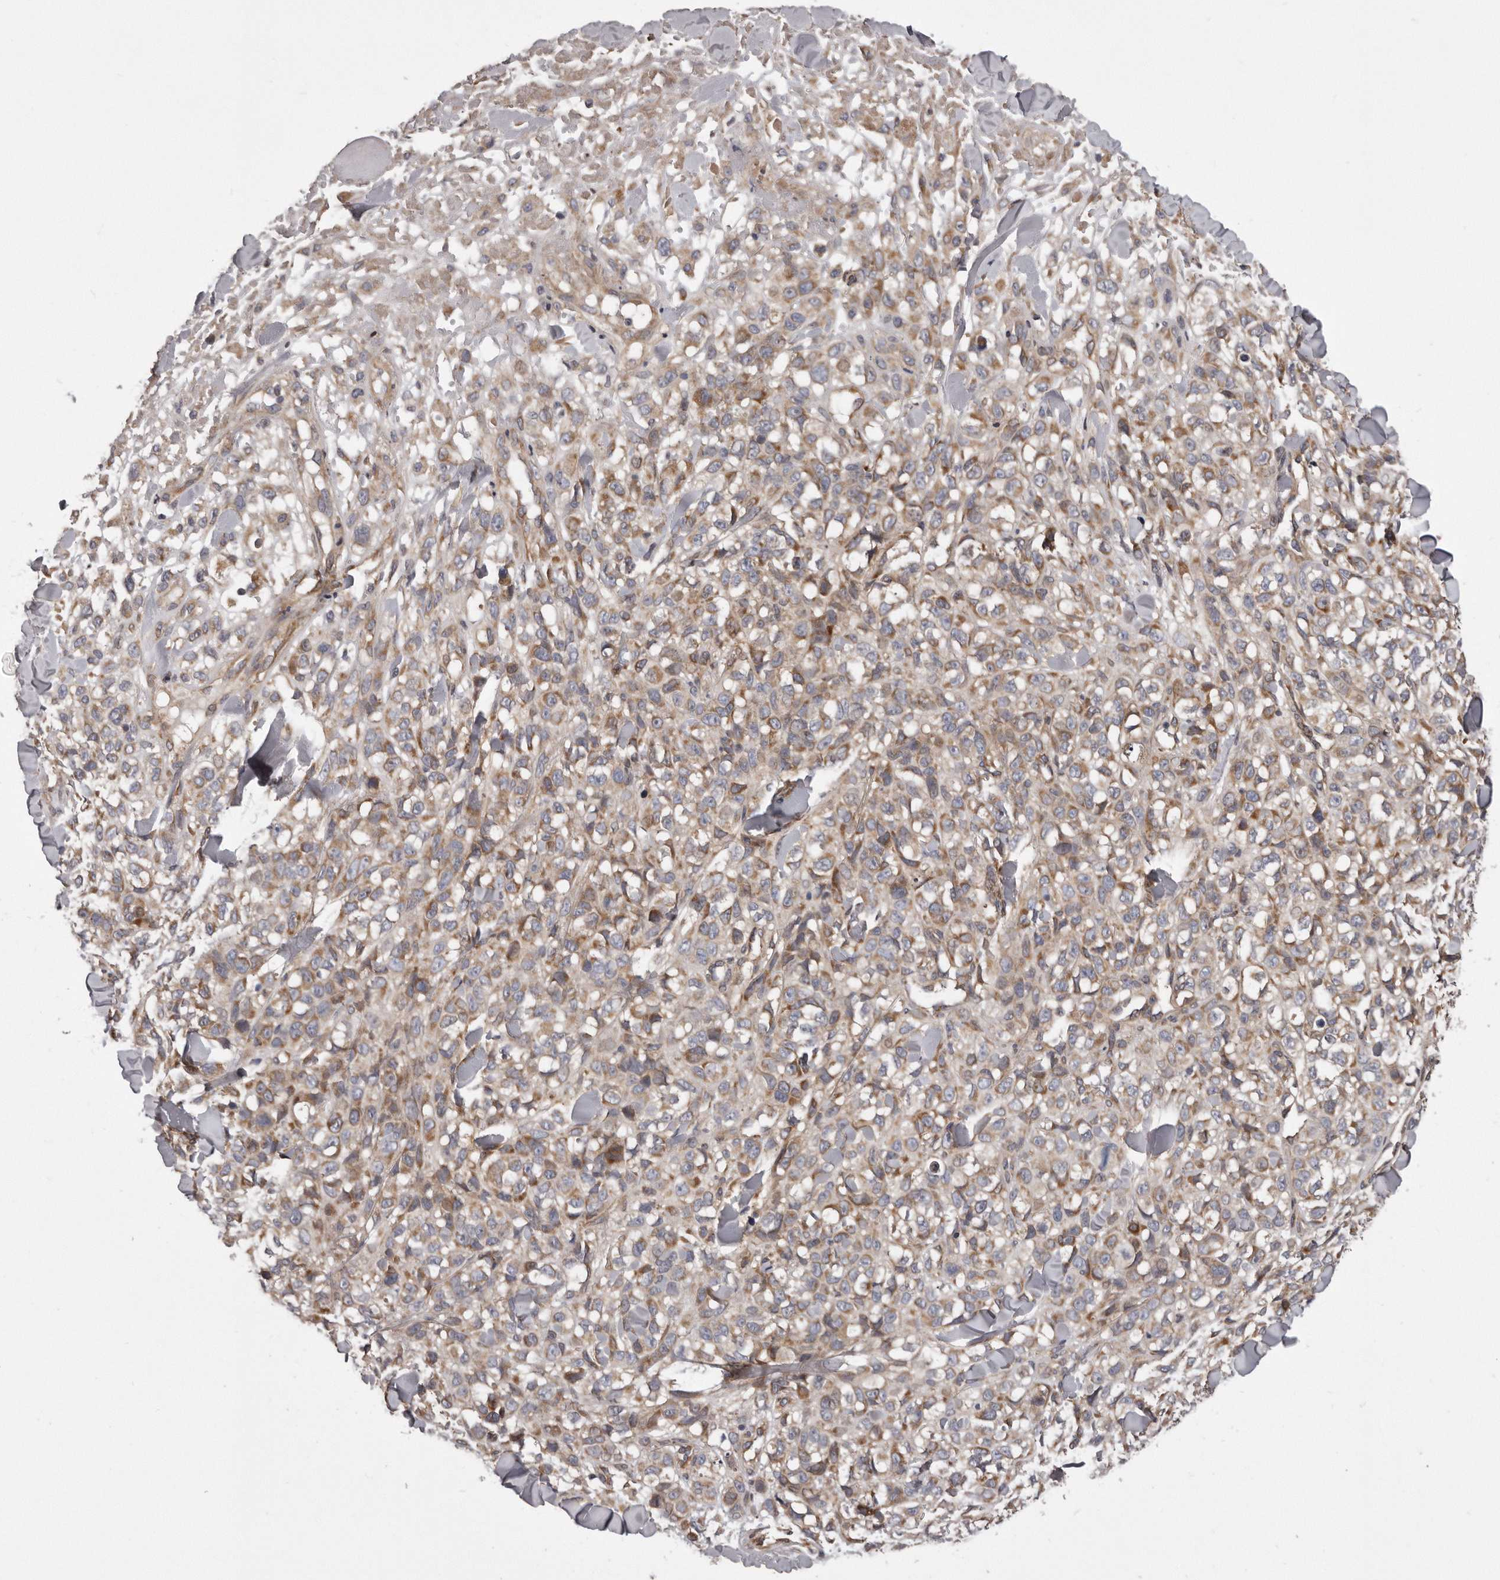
{"staining": {"intensity": "moderate", "quantity": "25%-75%", "location": "cytoplasmic/membranous"}, "tissue": "melanoma", "cell_type": "Tumor cells", "image_type": "cancer", "snomed": [{"axis": "morphology", "description": "Malignant melanoma, Metastatic site"}, {"axis": "topography", "description": "Skin"}], "caption": "Moderate cytoplasmic/membranous protein staining is seen in approximately 25%-75% of tumor cells in melanoma.", "gene": "ARMCX1", "patient": {"sex": "female", "age": 72}}